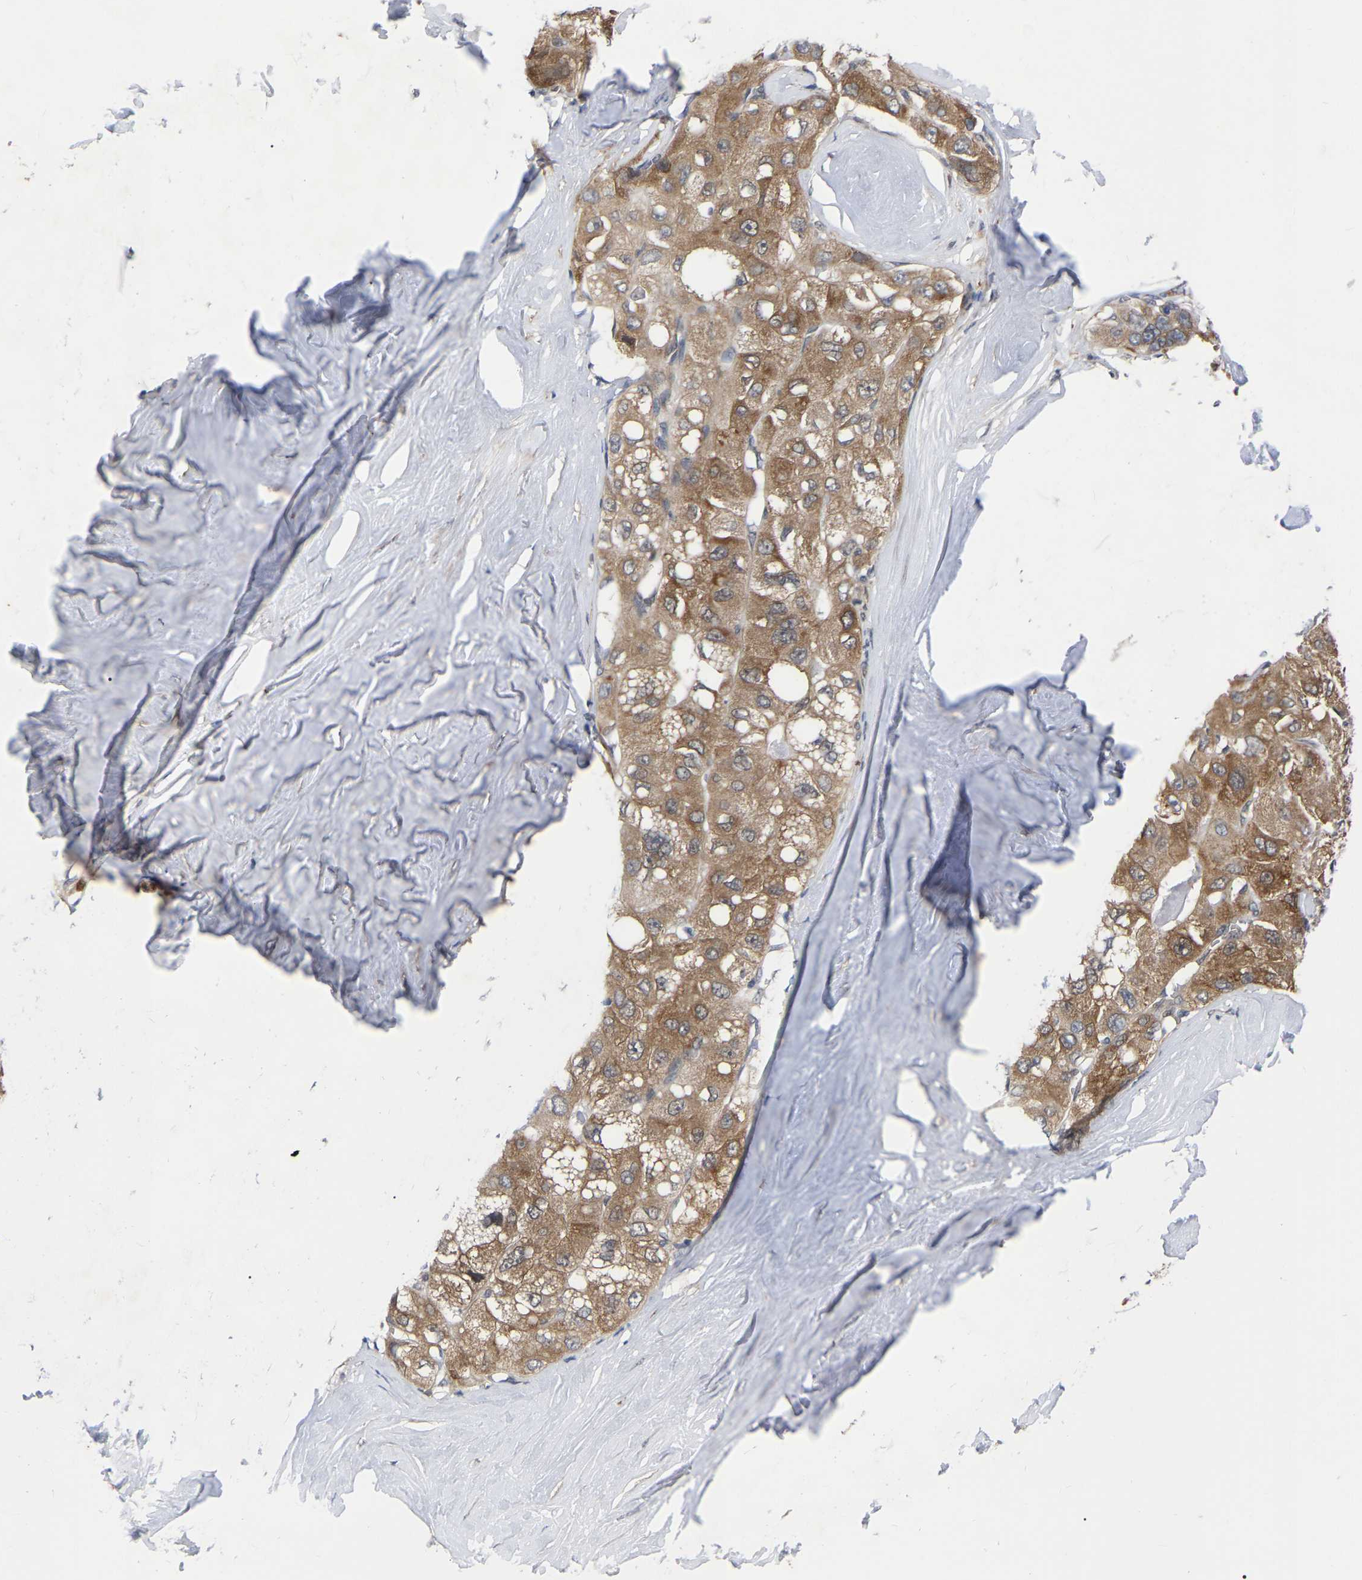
{"staining": {"intensity": "moderate", "quantity": ">75%", "location": "cytoplasmic/membranous"}, "tissue": "liver cancer", "cell_type": "Tumor cells", "image_type": "cancer", "snomed": [{"axis": "morphology", "description": "Carcinoma, Hepatocellular, NOS"}, {"axis": "topography", "description": "Liver"}], "caption": "Approximately >75% of tumor cells in human liver hepatocellular carcinoma reveal moderate cytoplasmic/membranous protein expression as visualized by brown immunohistochemical staining.", "gene": "UBE4B", "patient": {"sex": "male", "age": 80}}